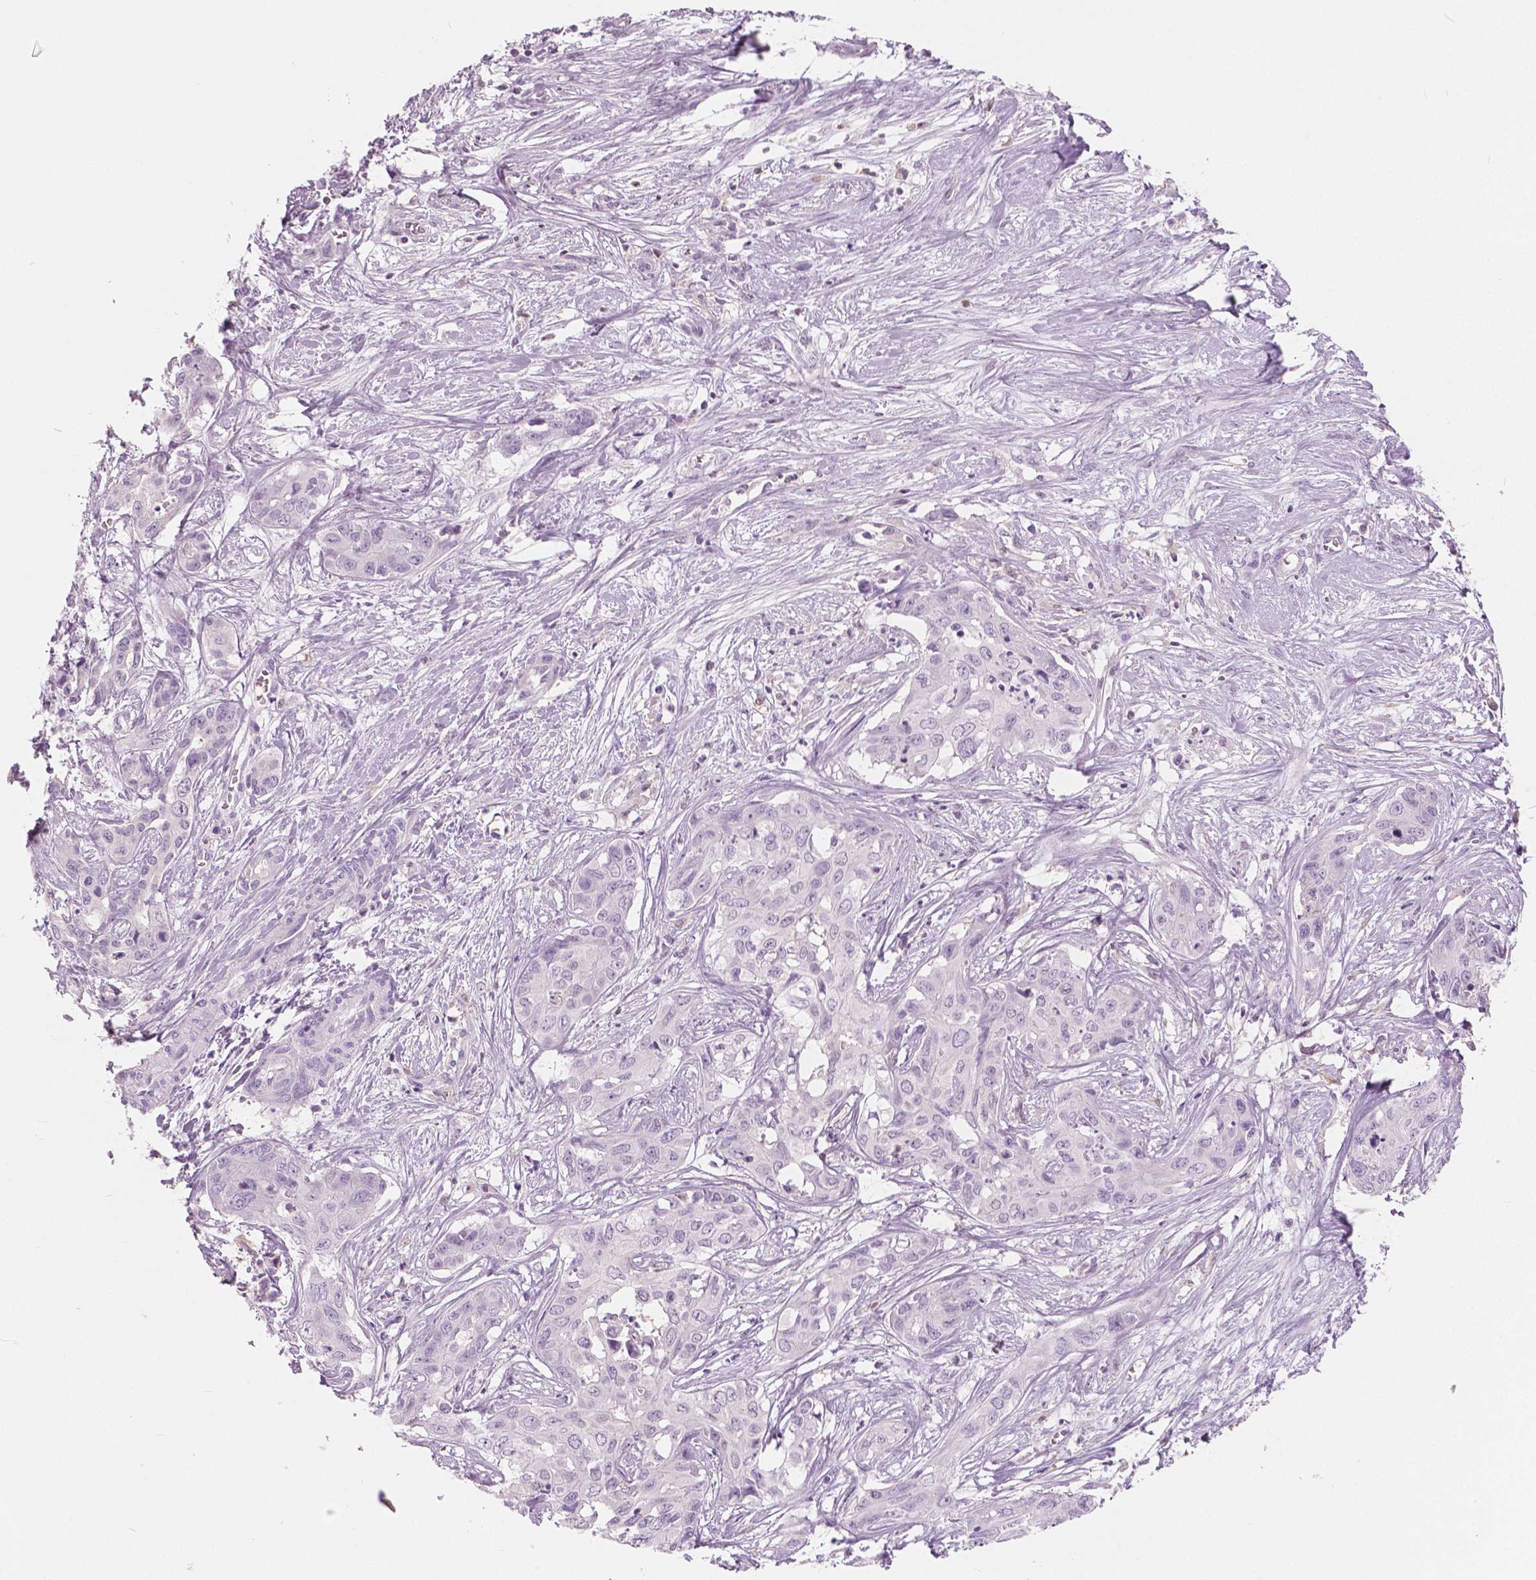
{"staining": {"intensity": "negative", "quantity": "none", "location": "none"}, "tissue": "liver cancer", "cell_type": "Tumor cells", "image_type": "cancer", "snomed": [{"axis": "morphology", "description": "Cholangiocarcinoma"}, {"axis": "topography", "description": "Liver"}], "caption": "A histopathology image of human liver cancer (cholangiocarcinoma) is negative for staining in tumor cells.", "gene": "GALM", "patient": {"sex": "female", "age": 65}}